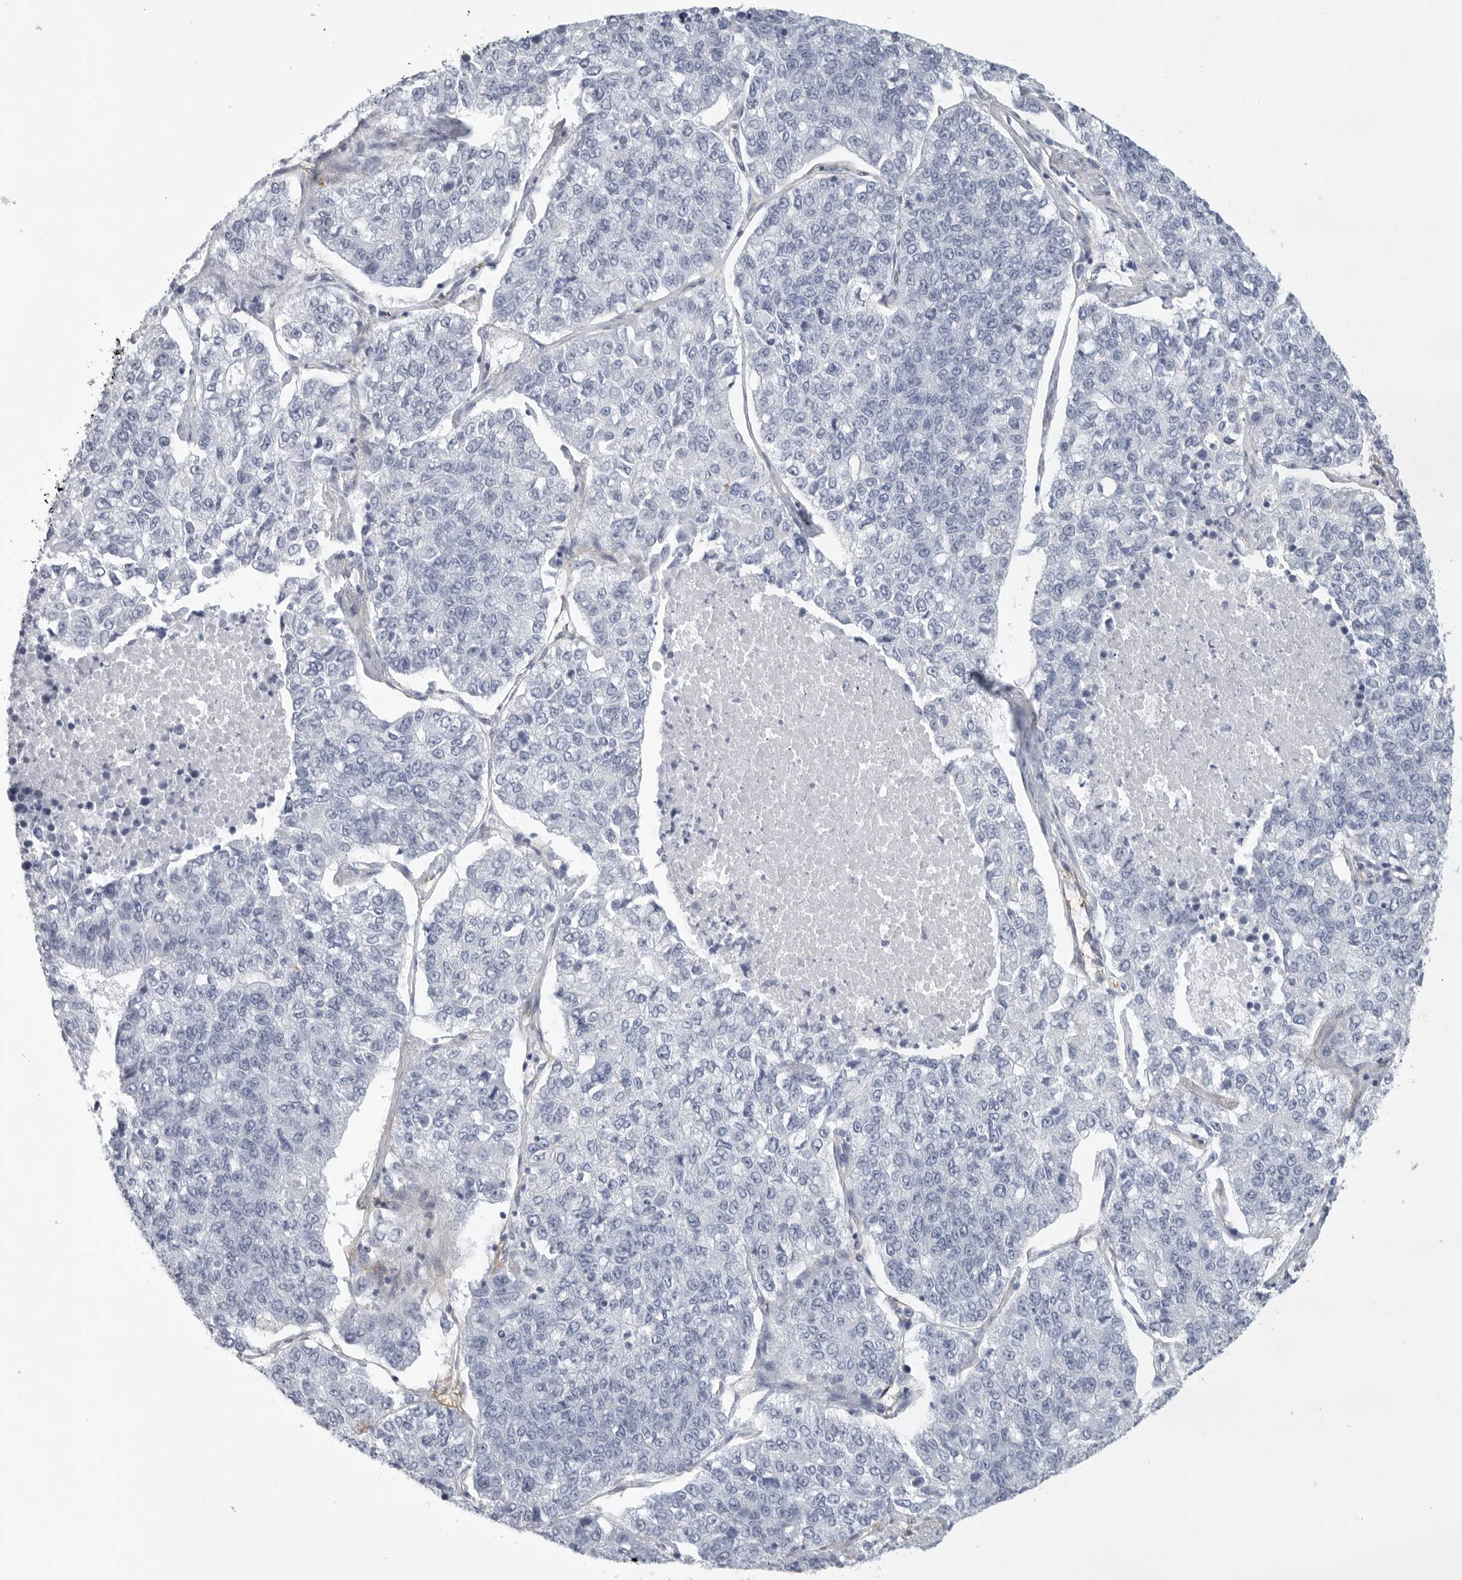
{"staining": {"intensity": "negative", "quantity": "none", "location": "none"}, "tissue": "lung cancer", "cell_type": "Tumor cells", "image_type": "cancer", "snomed": [{"axis": "morphology", "description": "Adenocarcinoma, NOS"}, {"axis": "topography", "description": "Lung"}], "caption": "Human lung adenocarcinoma stained for a protein using immunohistochemistry displays no staining in tumor cells.", "gene": "TNR", "patient": {"sex": "male", "age": 49}}